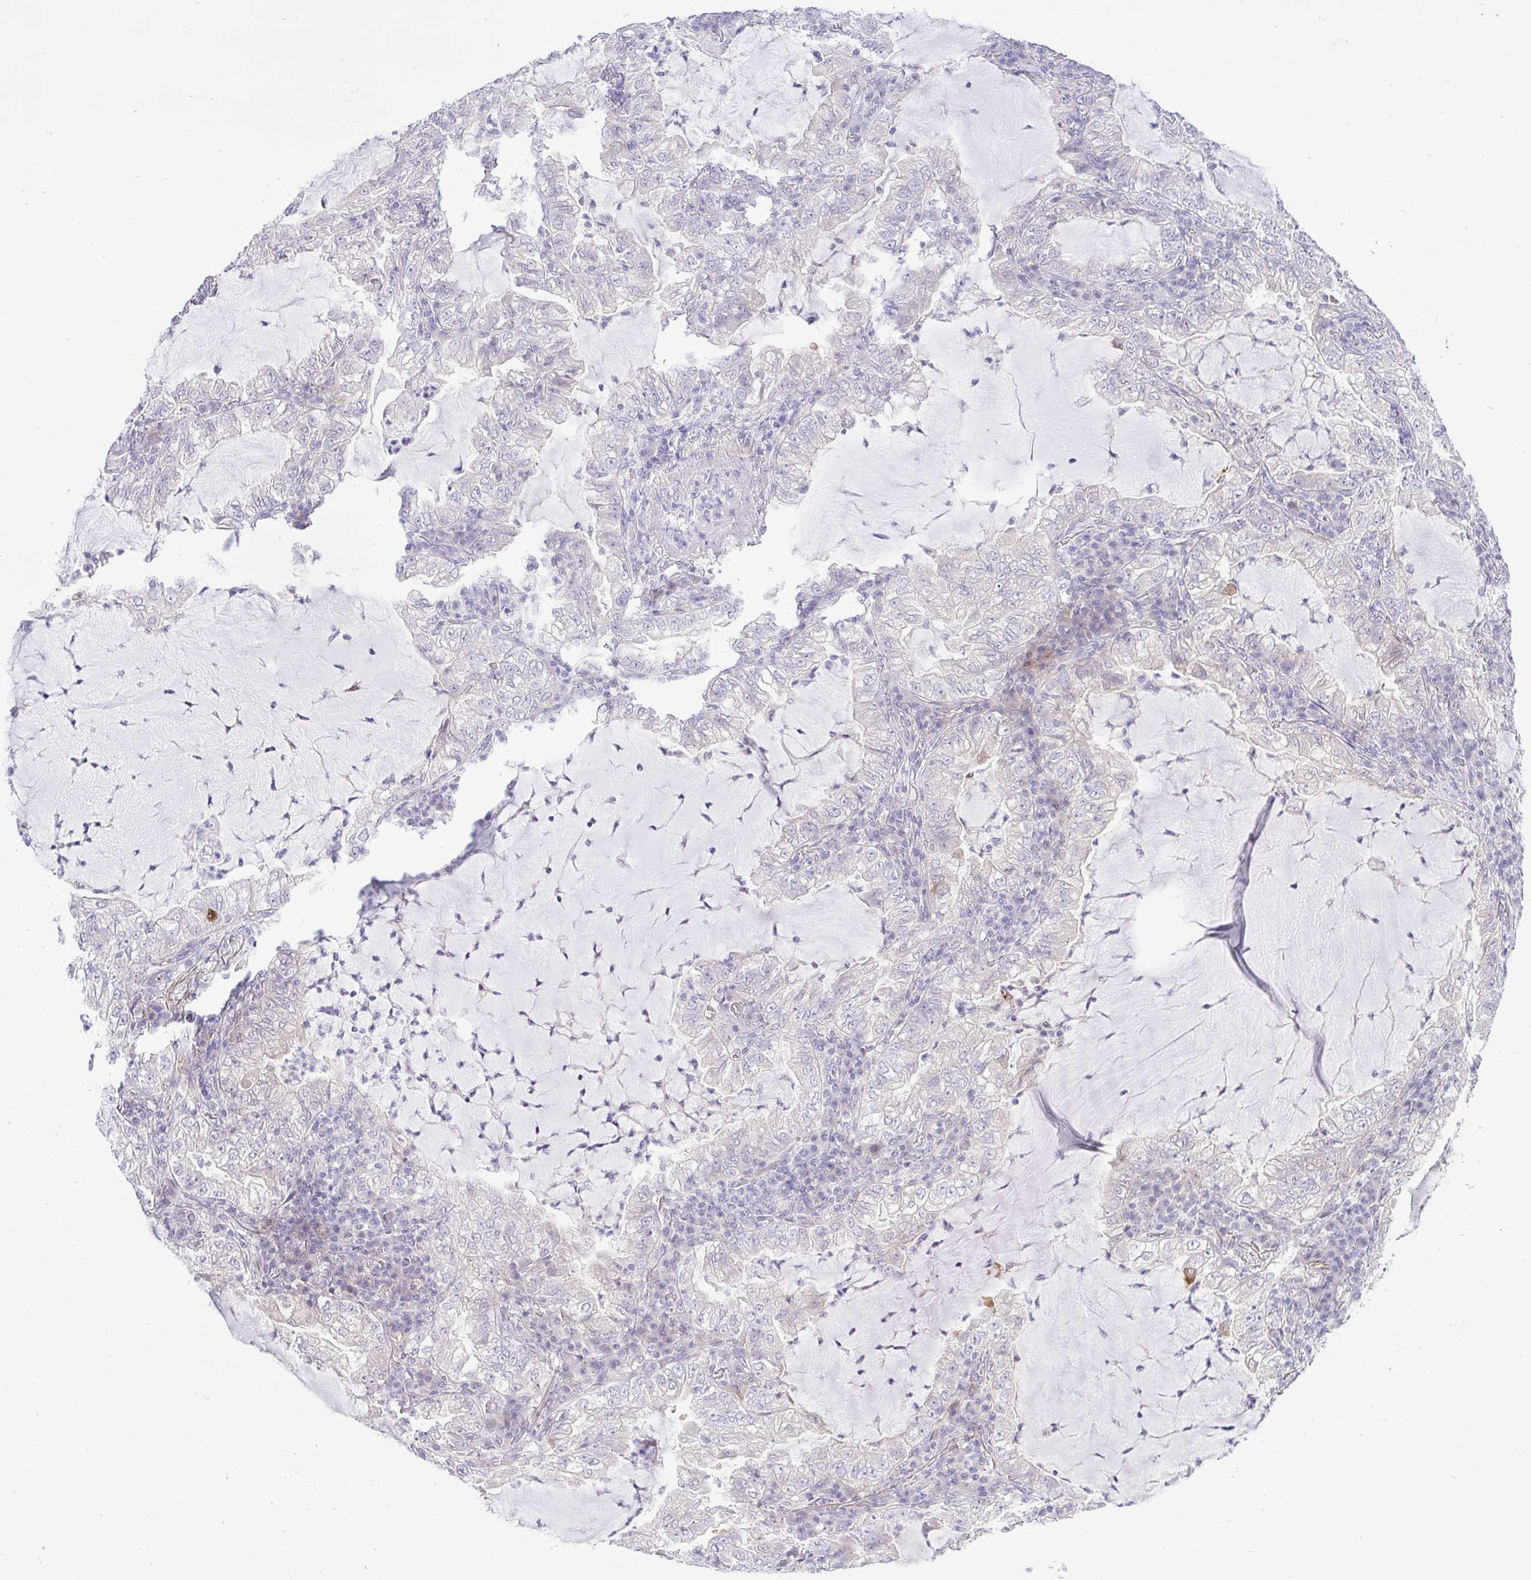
{"staining": {"intensity": "negative", "quantity": "none", "location": "none"}, "tissue": "lung cancer", "cell_type": "Tumor cells", "image_type": "cancer", "snomed": [{"axis": "morphology", "description": "Adenocarcinoma, NOS"}, {"axis": "topography", "description": "Lung"}], "caption": "Immunohistochemical staining of lung cancer exhibits no significant staining in tumor cells.", "gene": "ZNF101", "patient": {"sex": "female", "age": 73}}